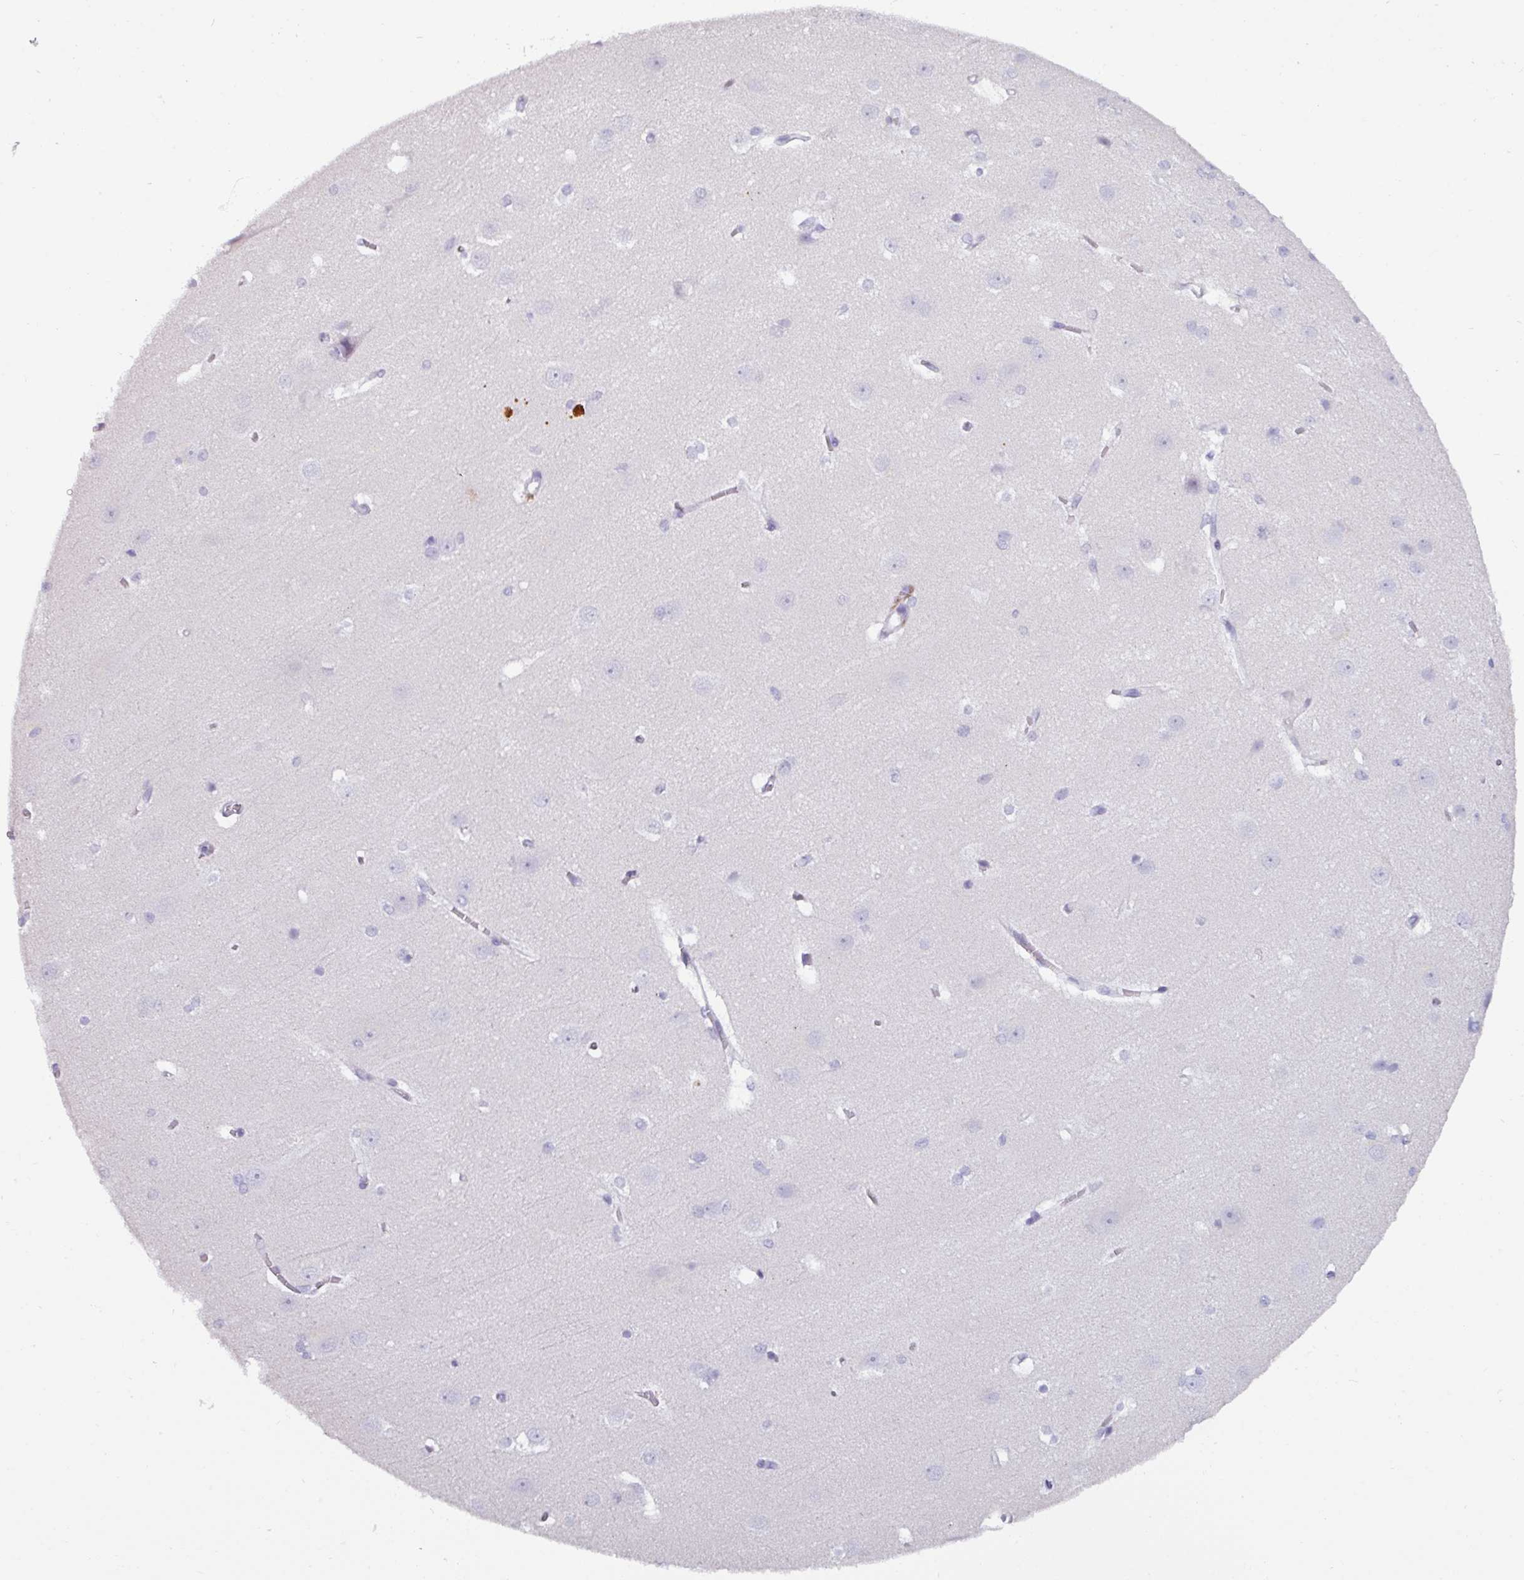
{"staining": {"intensity": "negative", "quantity": "none", "location": "none"}, "tissue": "cerebral cortex", "cell_type": "Endothelial cells", "image_type": "normal", "snomed": [{"axis": "morphology", "description": "Normal tissue, NOS"}, {"axis": "topography", "description": "Cerebral cortex"}], "caption": "IHC image of benign cerebral cortex stained for a protein (brown), which demonstrates no positivity in endothelial cells.", "gene": "SPESP1", "patient": {"sex": "male", "age": 37}}